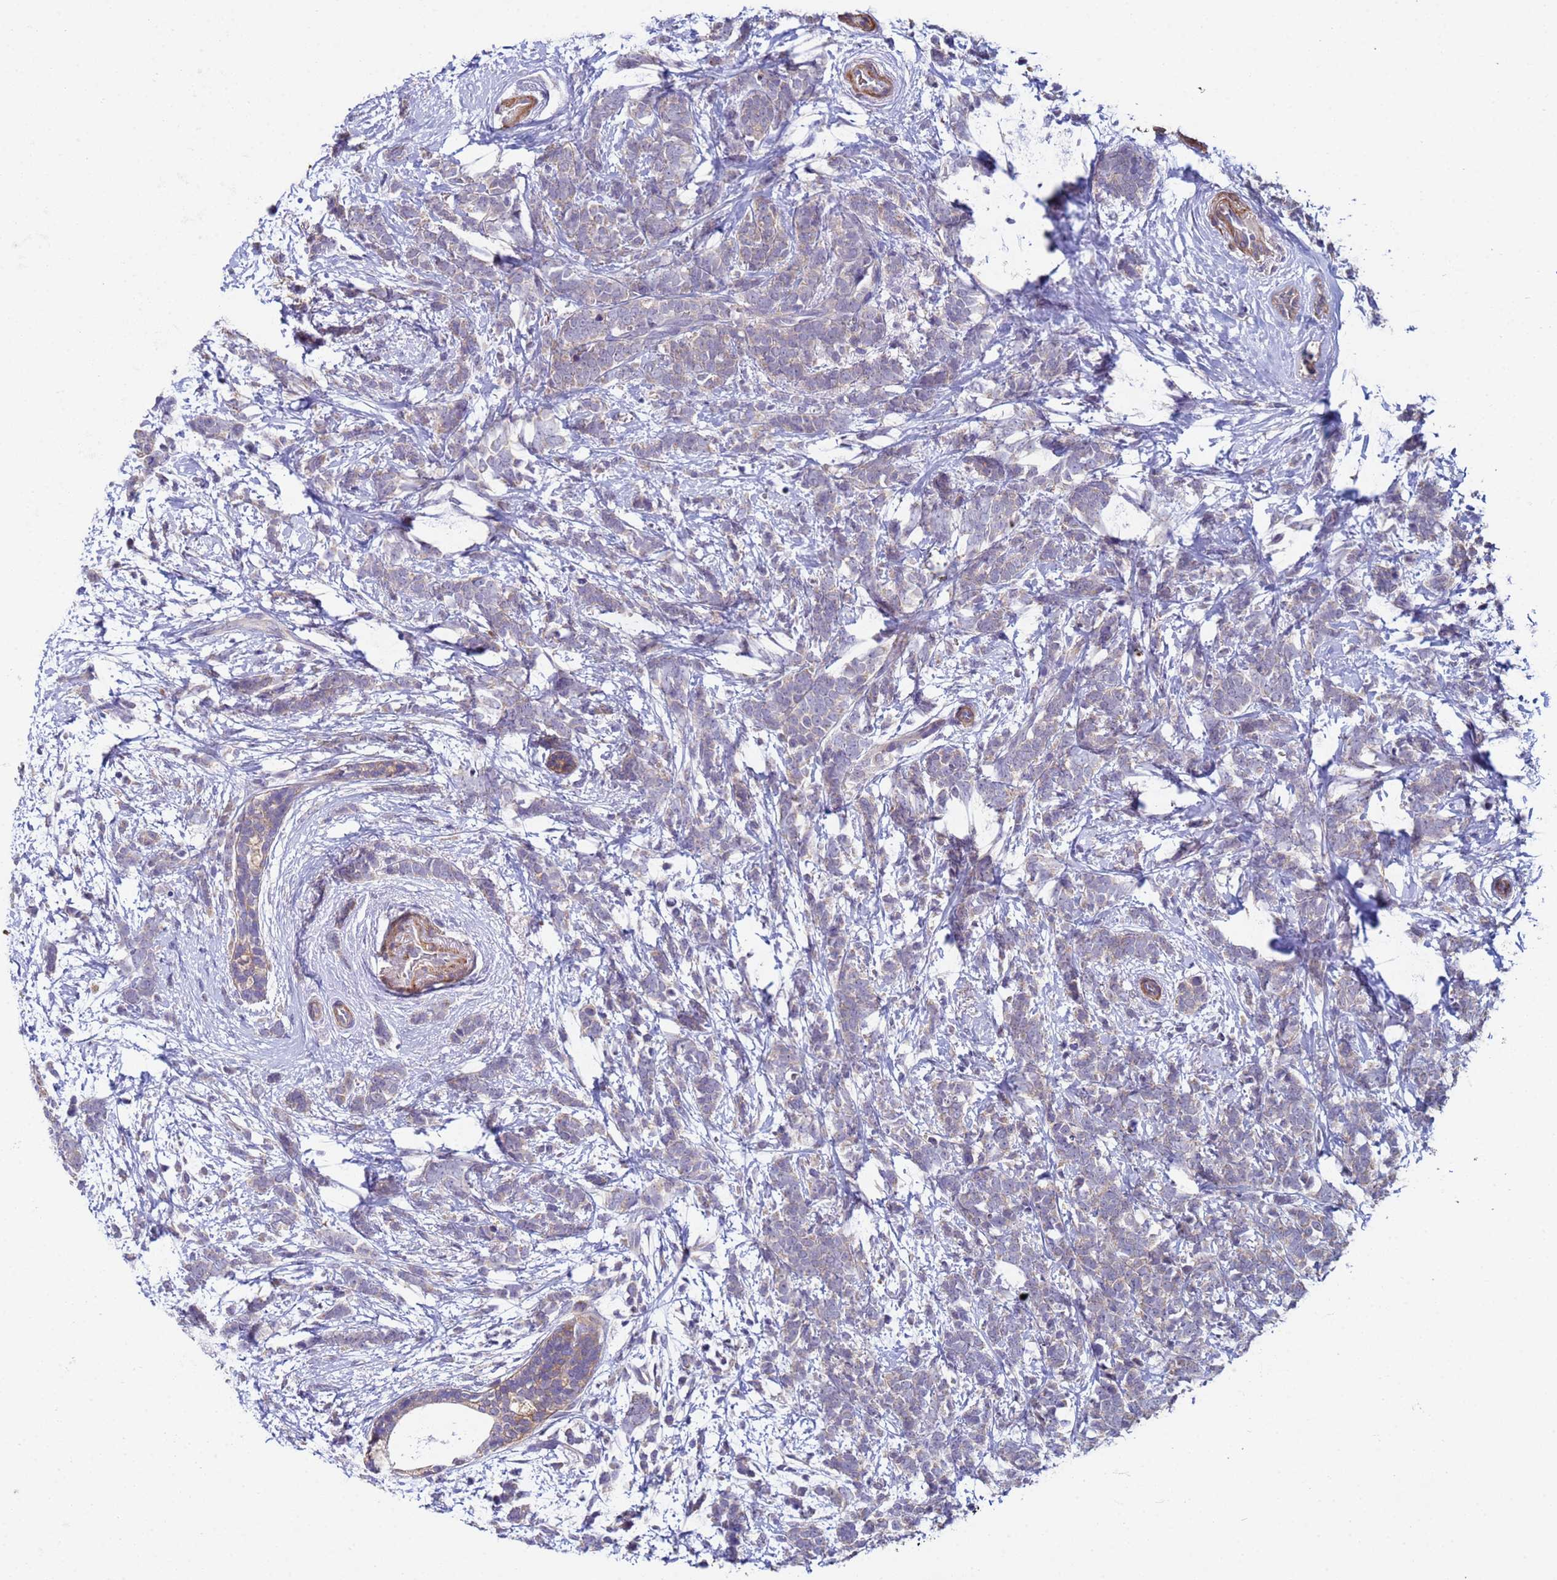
{"staining": {"intensity": "negative", "quantity": "none", "location": "none"}, "tissue": "breast cancer", "cell_type": "Tumor cells", "image_type": "cancer", "snomed": [{"axis": "morphology", "description": "Lobular carcinoma"}, {"axis": "topography", "description": "Breast"}], "caption": "The IHC histopathology image has no significant staining in tumor cells of breast lobular carcinoma tissue. (Stains: DAB (3,3'-diaminobenzidine) IHC with hematoxylin counter stain, Microscopy: brightfield microscopy at high magnification).", "gene": "CLHC1", "patient": {"sex": "female", "age": 58}}